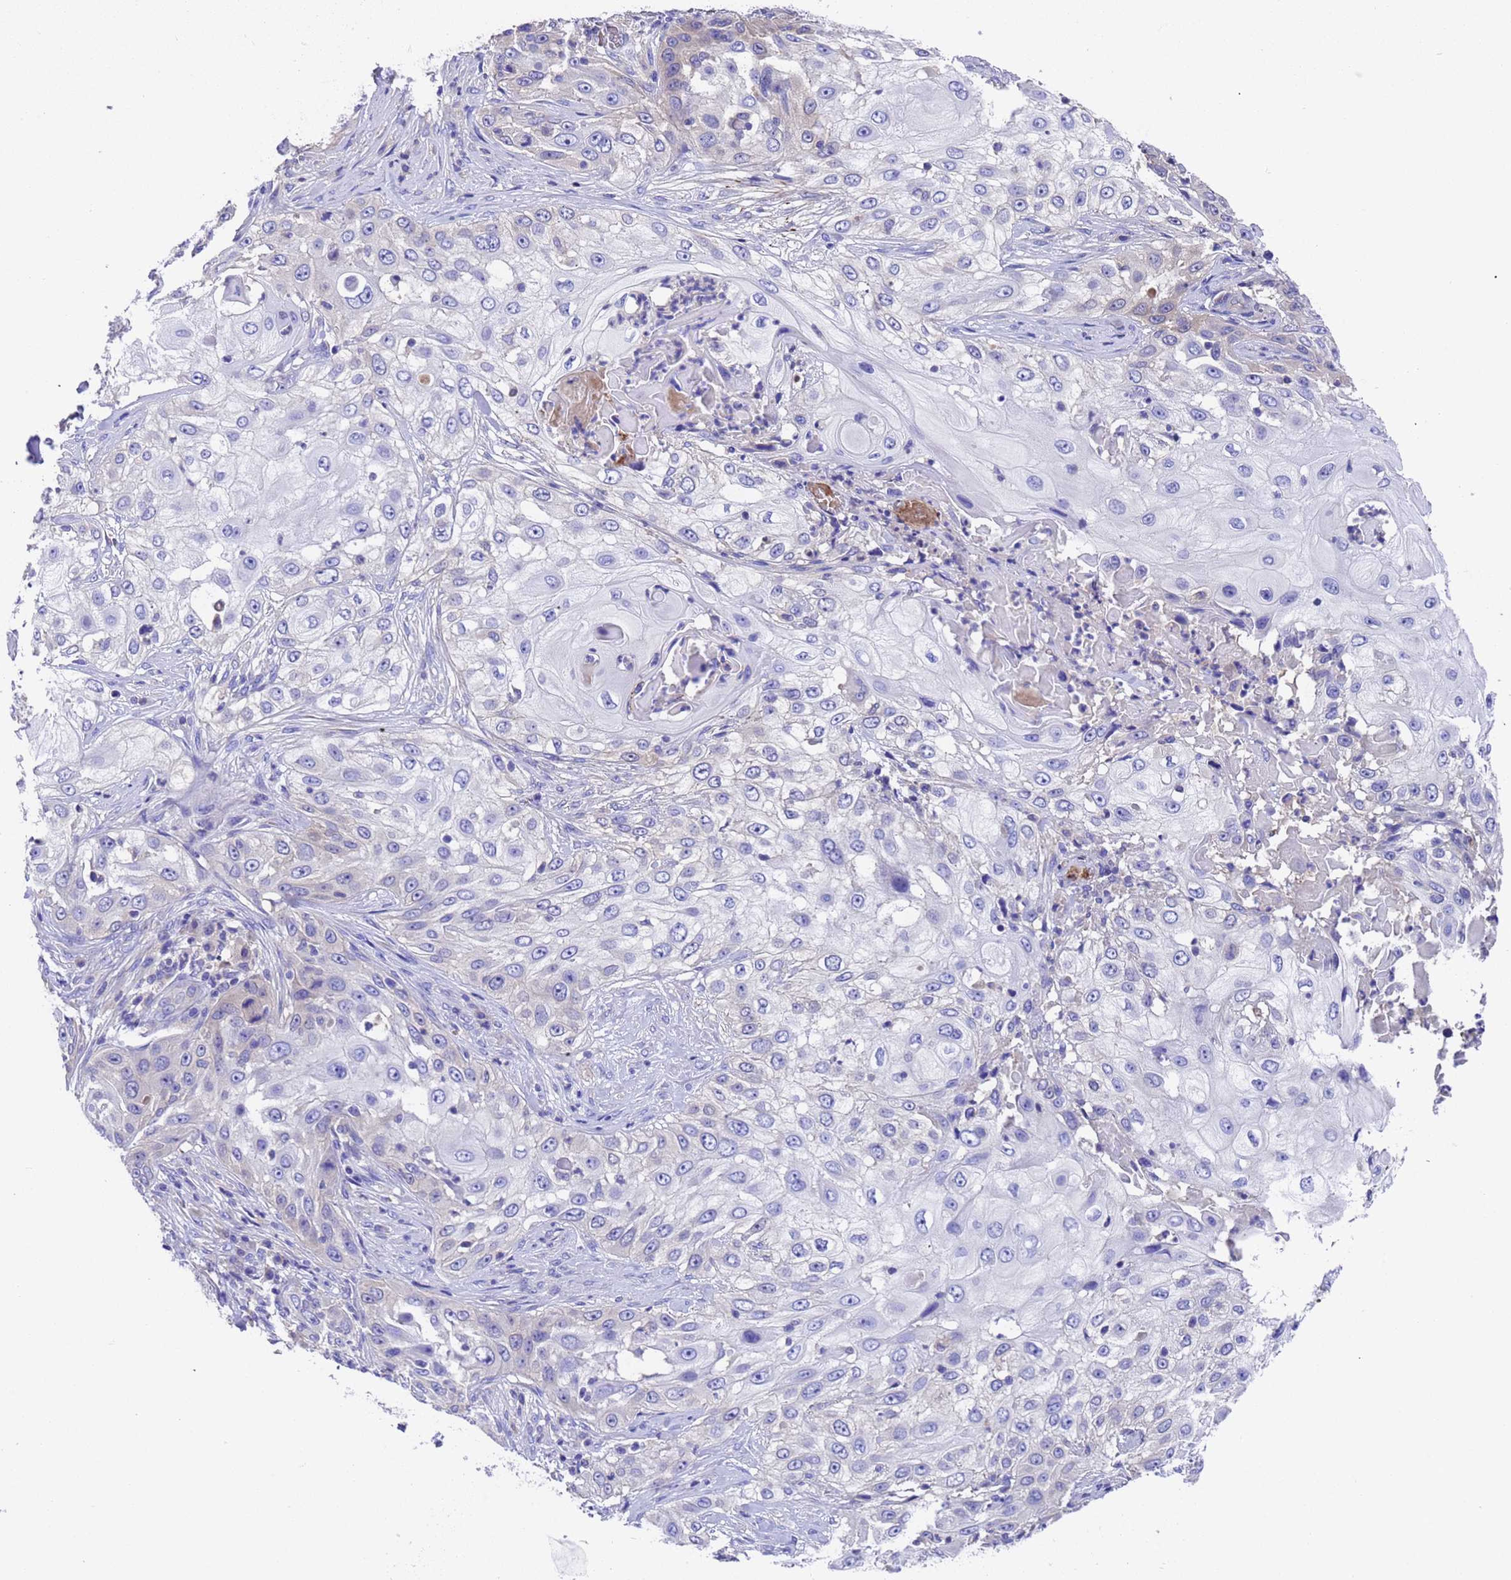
{"staining": {"intensity": "negative", "quantity": "none", "location": "none"}, "tissue": "skin cancer", "cell_type": "Tumor cells", "image_type": "cancer", "snomed": [{"axis": "morphology", "description": "Squamous cell carcinoma, NOS"}, {"axis": "topography", "description": "Skin"}], "caption": "High power microscopy histopathology image of an IHC image of skin cancer (squamous cell carcinoma), revealing no significant staining in tumor cells.", "gene": "ELP6", "patient": {"sex": "female", "age": 44}}